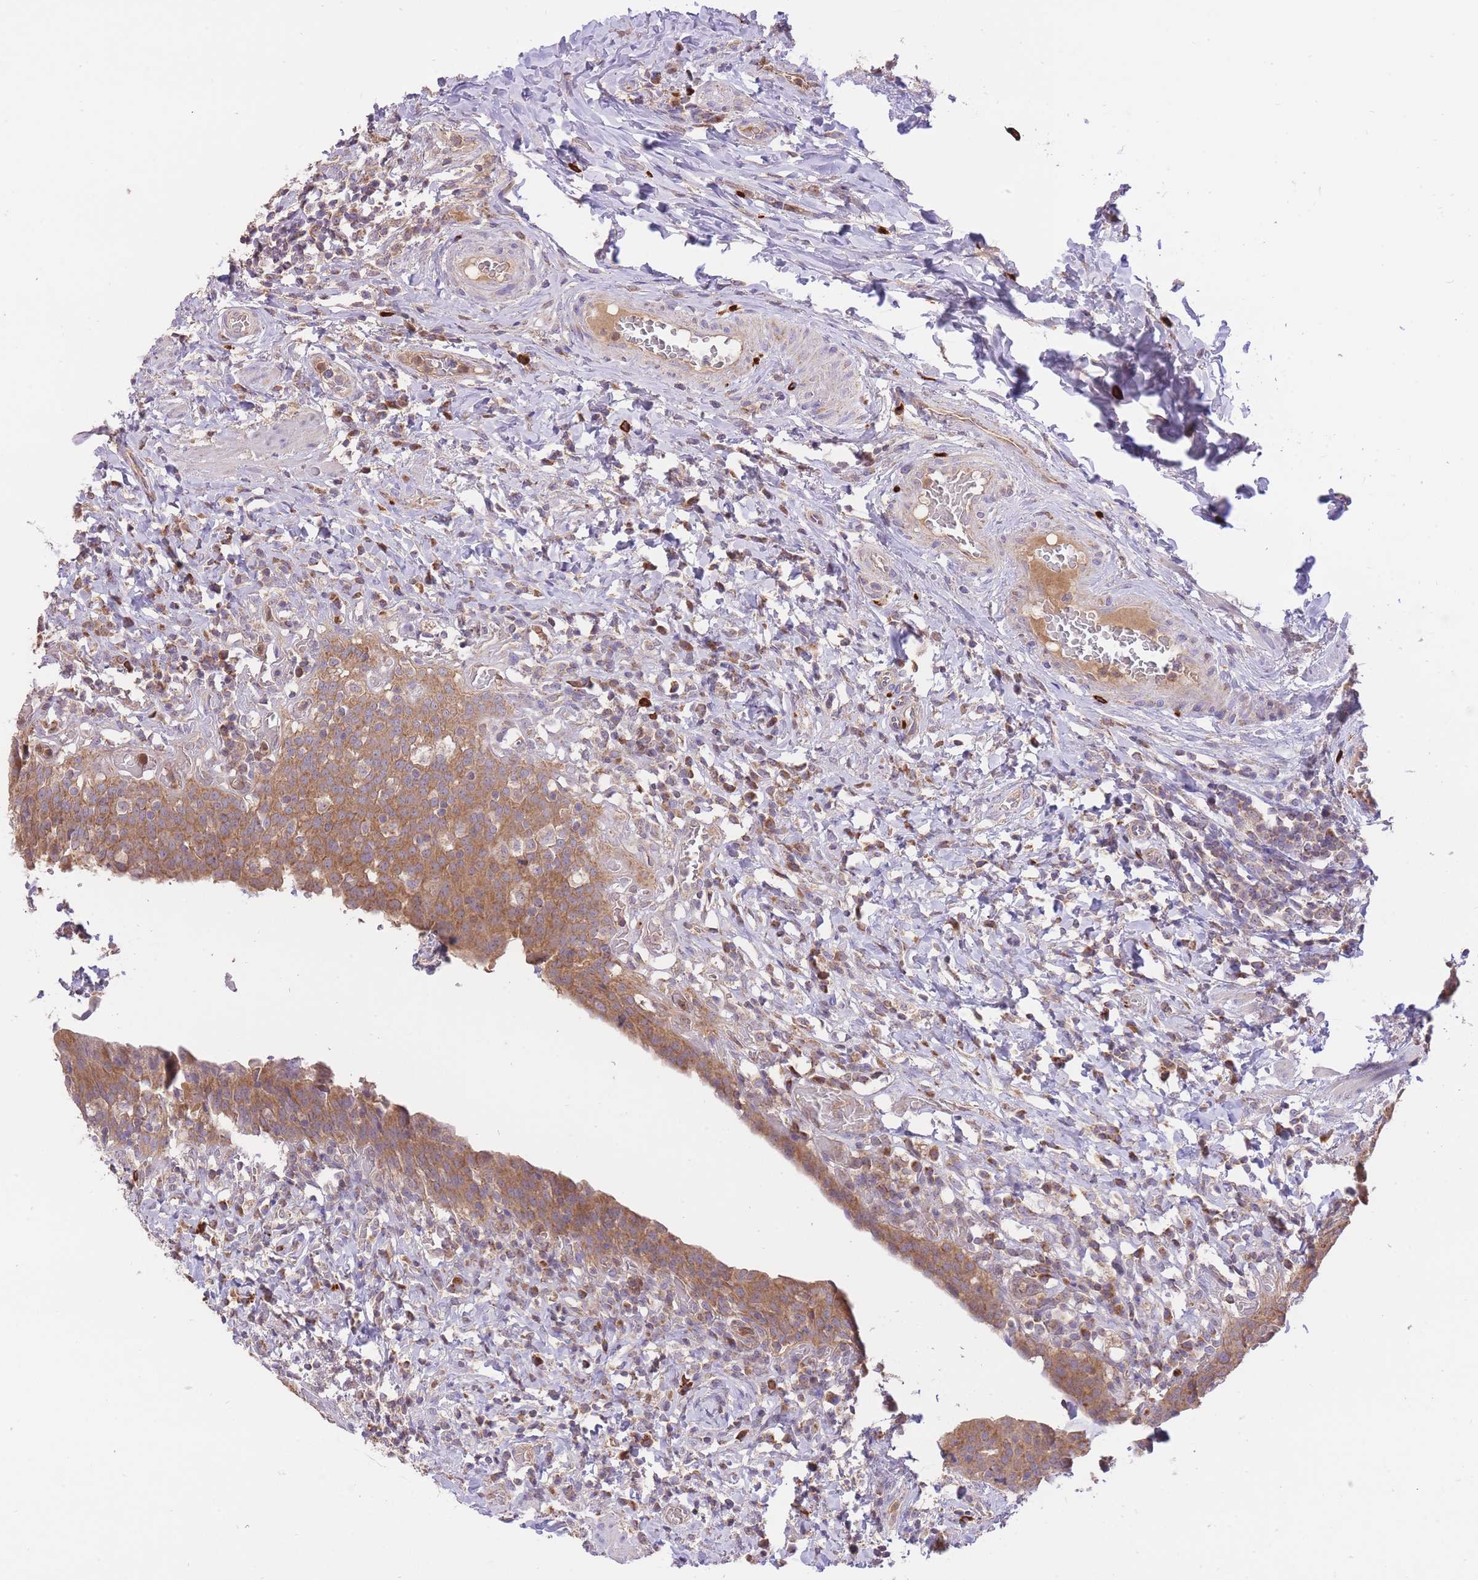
{"staining": {"intensity": "moderate", "quantity": ">75%", "location": "cytoplasmic/membranous"}, "tissue": "urinary bladder", "cell_type": "Urothelial cells", "image_type": "normal", "snomed": [{"axis": "morphology", "description": "Normal tissue, NOS"}, {"axis": "morphology", "description": "Inflammation, NOS"}, {"axis": "topography", "description": "Urinary bladder"}], "caption": "Urothelial cells reveal moderate cytoplasmic/membranous positivity in approximately >75% of cells in normal urinary bladder.", "gene": "PREP", "patient": {"sex": "male", "age": 64}}